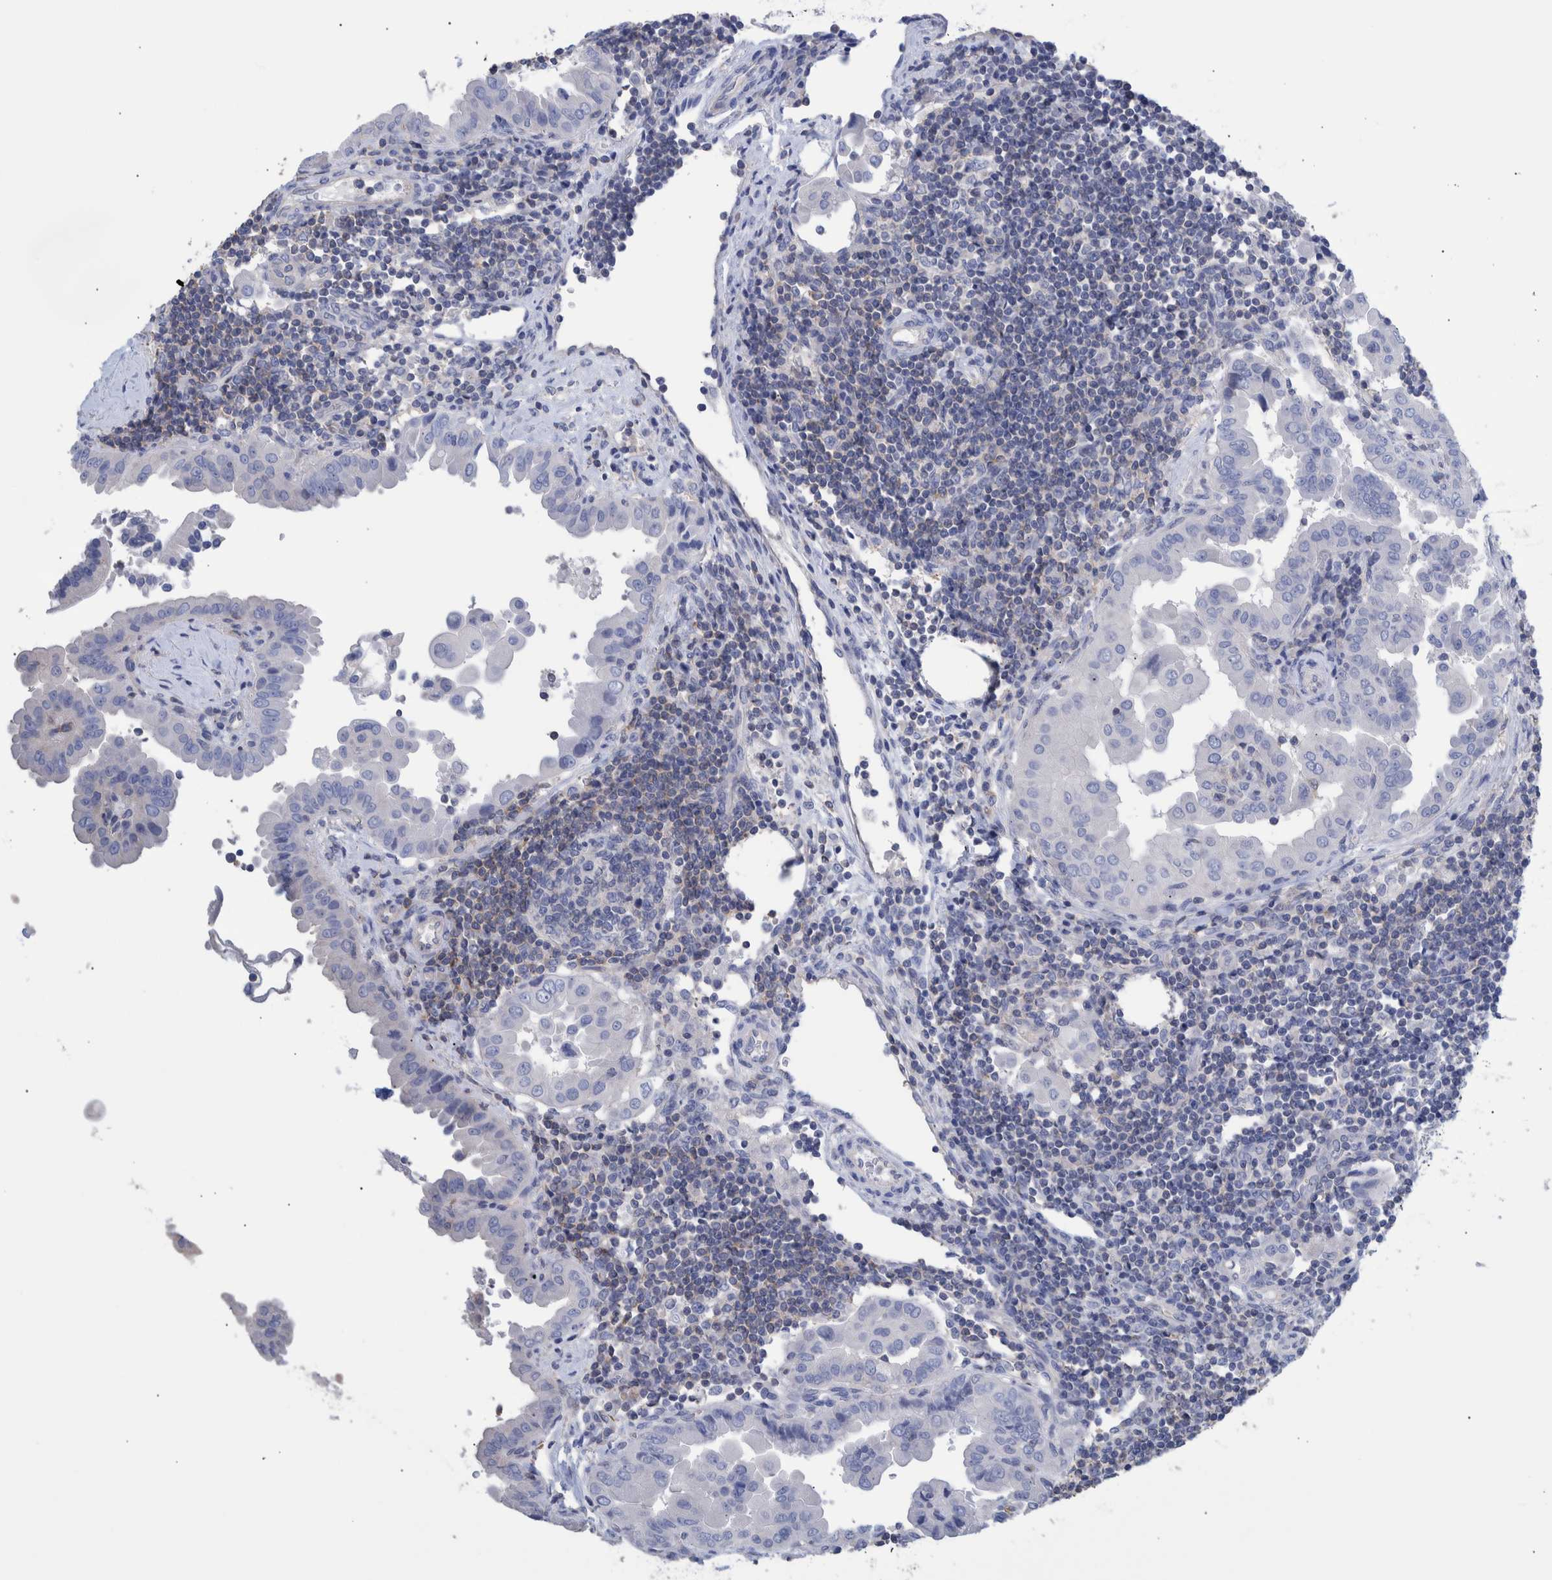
{"staining": {"intensity": "negative", "quantity": "none", "location": "none"}, "tissue": "thyroid cancer", "cell_type": "Tumor cells", "image_type": "cancer", "snomed": [{"axis": "morphology", "description": "Papillary adenocarcinoma, NOS"}, {"axis": "topography", "description": "Thyroid gland"}], "caption": "This is an IHC histopathology image of thyroid cancer. There is no expression in tumor cells.", "gene": "PPP3CC", "patient": {"sex": "male", "age": 33}}